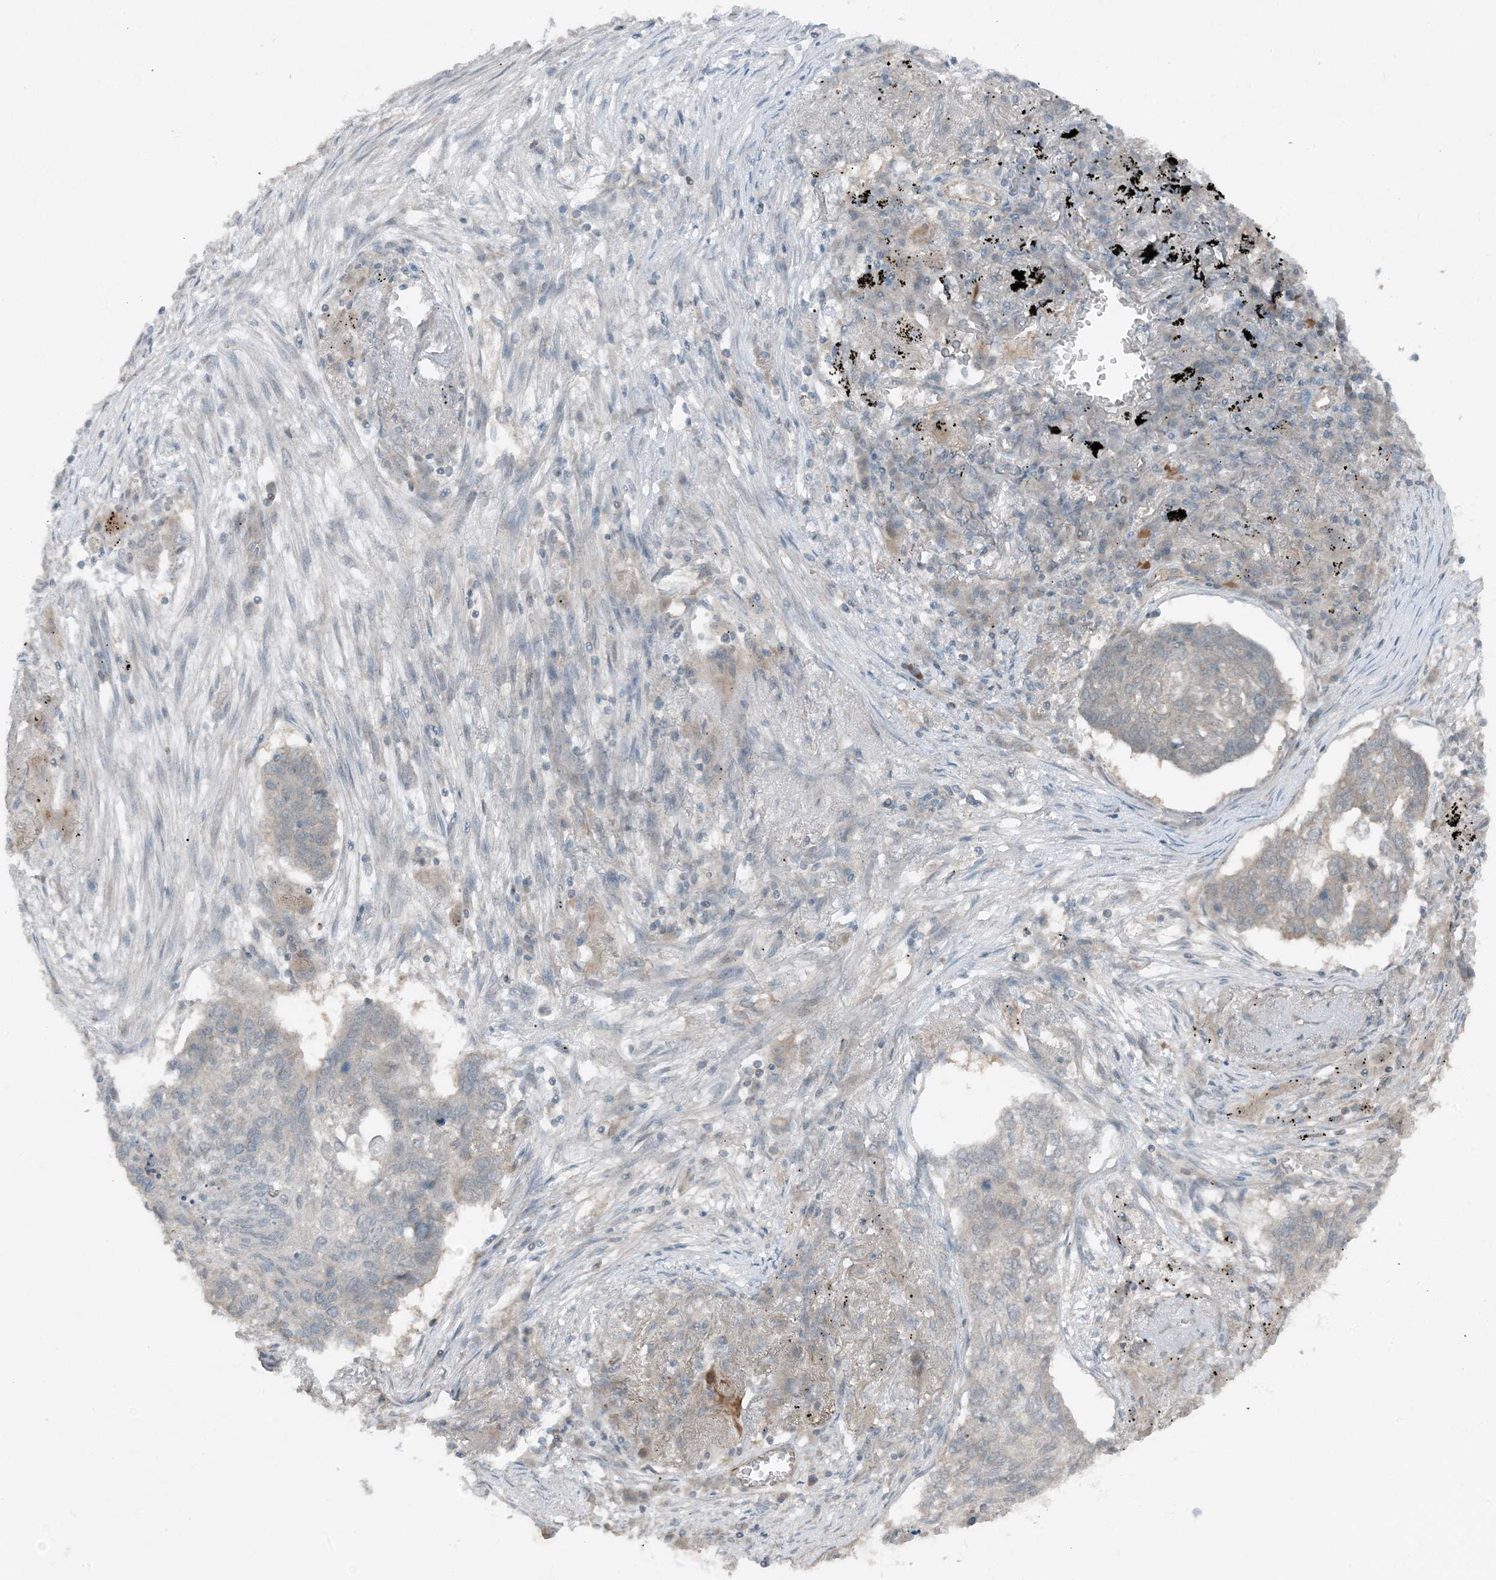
{"staining": {"intensity": "negative", "quantity": "none", "location": "none"}, "tissue": "lung cancer", "cell_type": "Tumor cells", "image_type": "cancer", "snomed": [{"axis": "morphology", "description": "Squamous cell carcinoma, NOS"}, {"axis": "topography", "description": "Lung"}], "caption": "Immunohistochemical staining of lung squamous cell carcinoma demonstrates no significant staining in tumor cells.", "gene": "MITD1", "patient": {"sex": "female", "age": 63}}